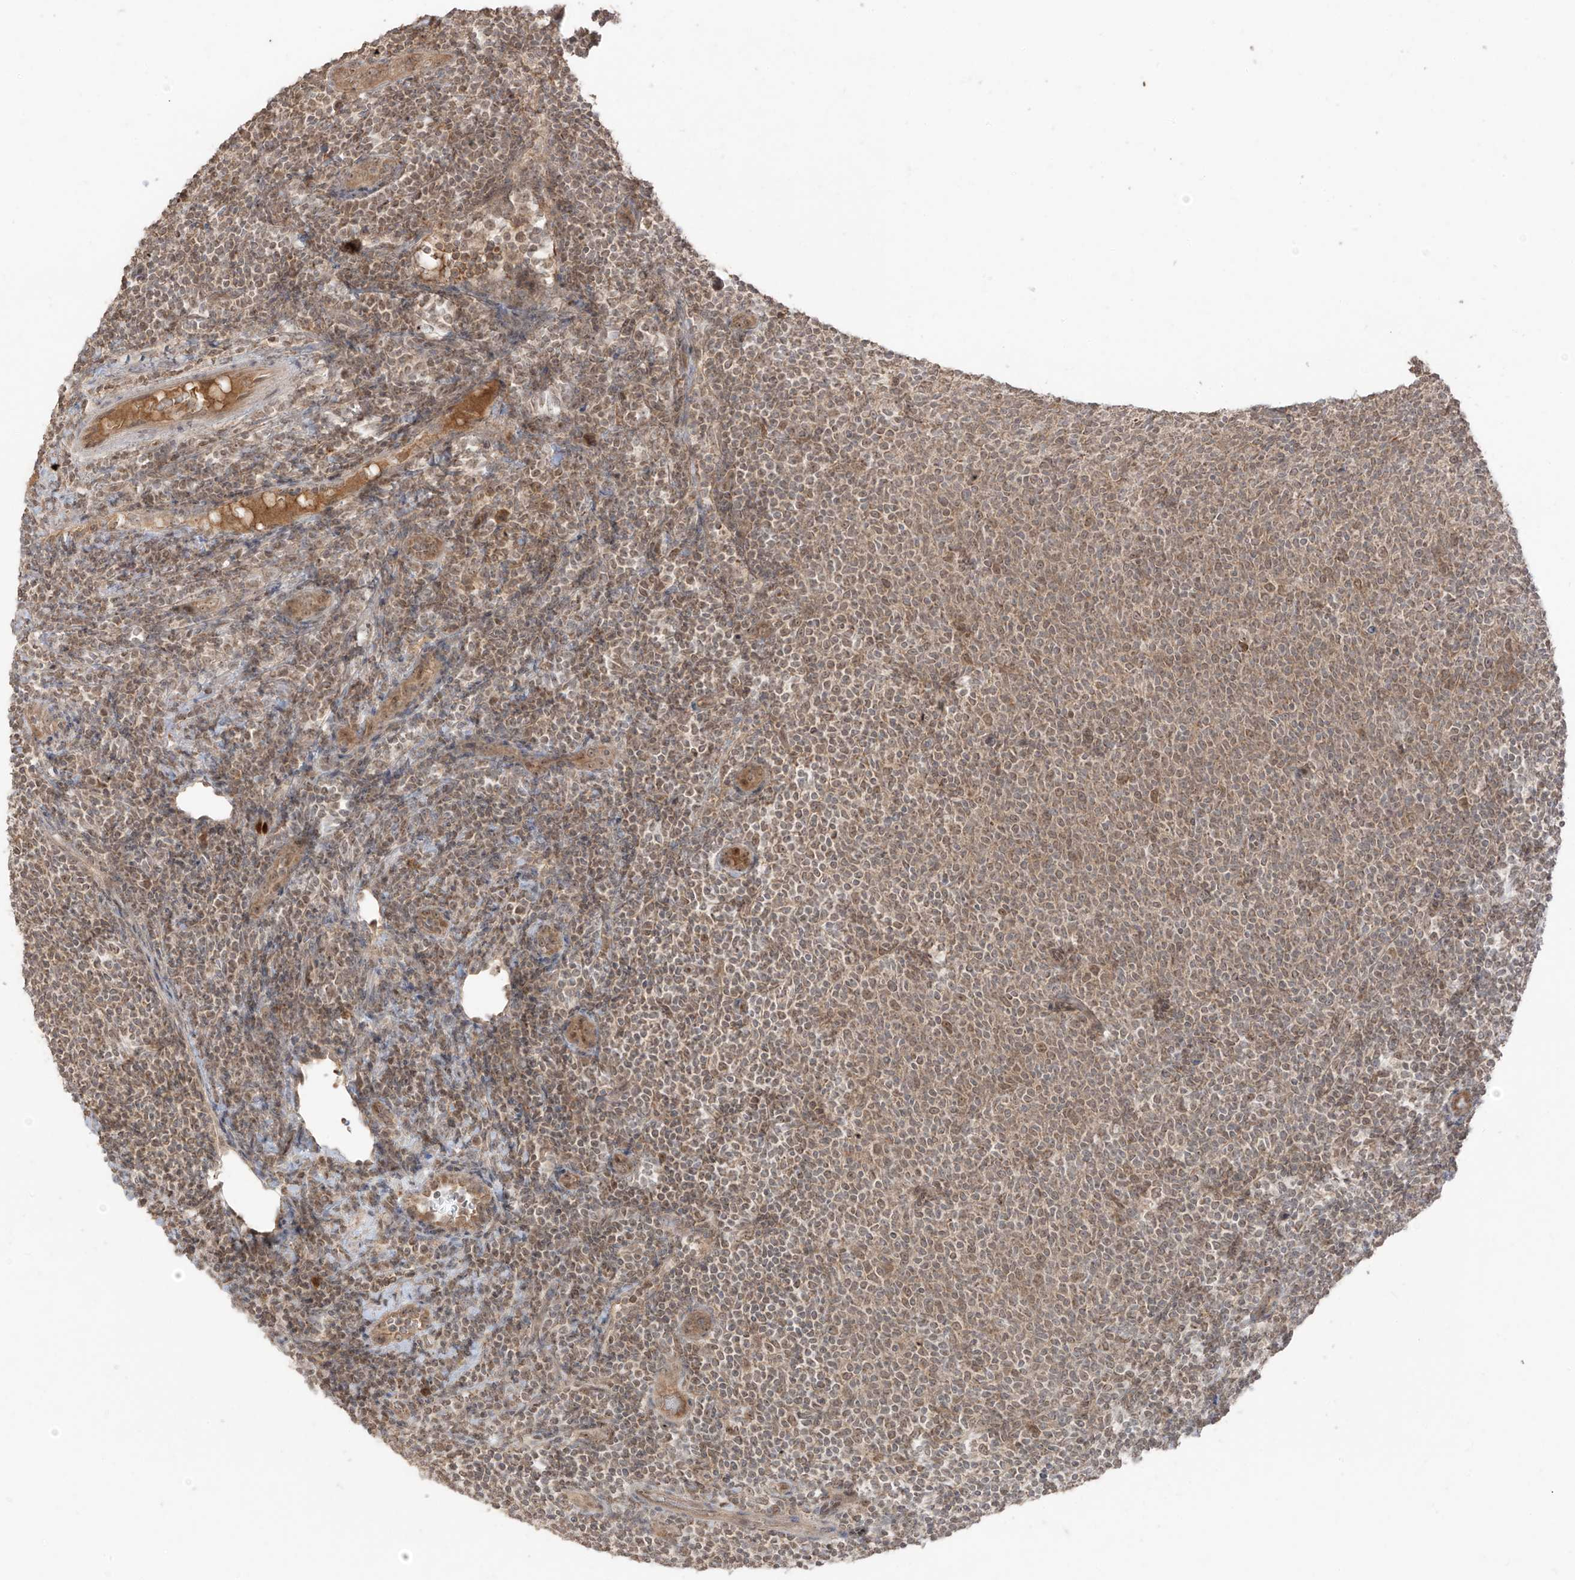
{"staining": {"intensity": "weak", "quantity": ">75%", "location": "cytoplasmic/membranous,nuclear"}, "tissue": "lymphoma", "cell_type": "Tumor cells", "image_type": "cancer", "snomed": [{"axis": "morphology", "description": "Malignant lymphoma, non-Hodgkin's type, Low grade"}, {"axis": "topography", "description": "Lymph node"}], "caption": "Tumor cells show low levels of weak cytoplasmic/membranous and nuclear expression in approximately >75% of cells in lymphoma. Immunohistochemistry stains the protein in brown and the nuclei are stained blue.", "gene": "COLGALT2", "patient": {"sex": "male", "age": 66}}